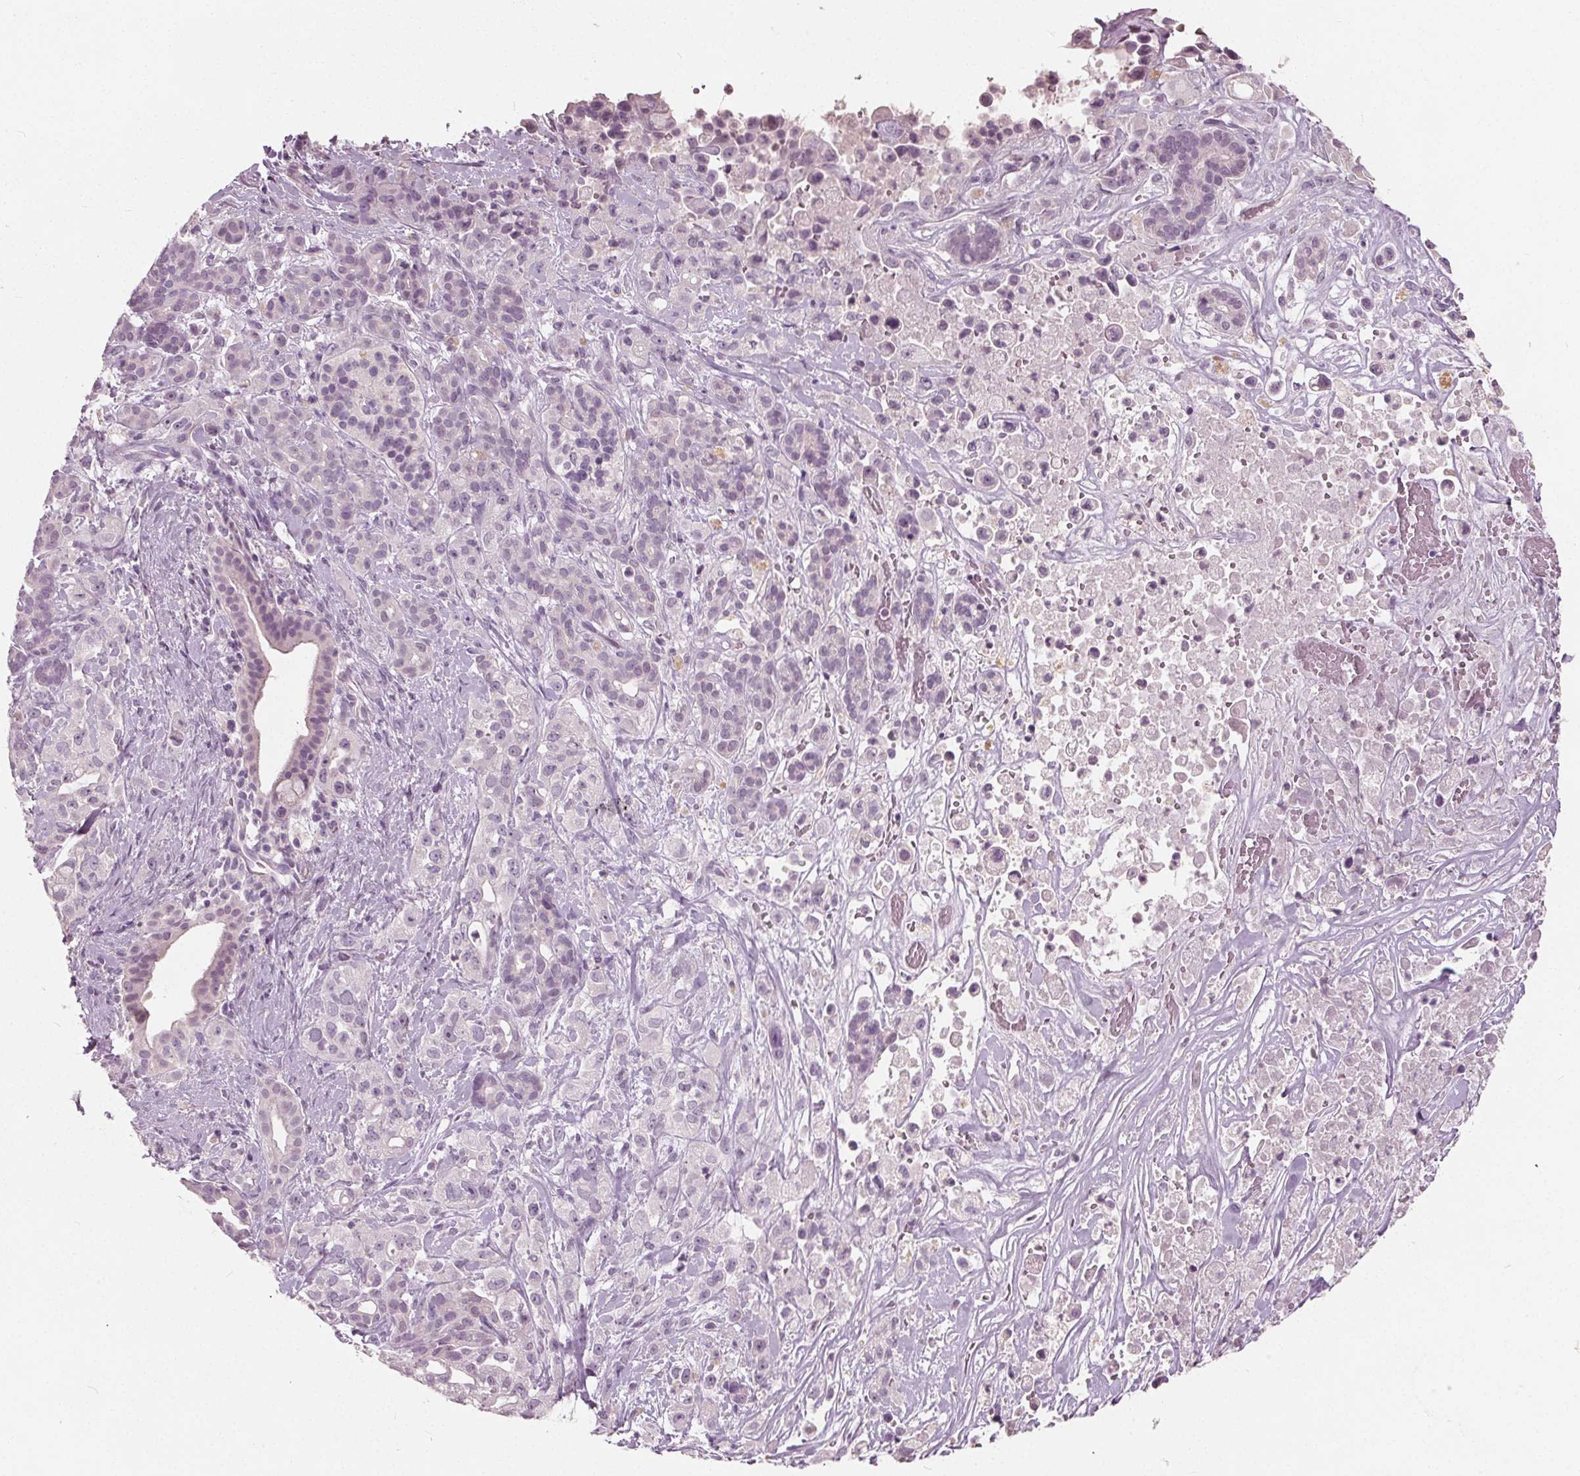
{"staining": {"intensity": "negative", "quantity": "none", "location": "none"}, "tissue": "pancreatic cancer", "cell_type": "Tumor cells", "image_type": "cancer", "snomed": [{"axis": "morphology", "description": "Adenocarcinoma, NOS"}, {"axis": "topography", "description": "Pancreas"}], "caption": "Immunohistochemical staining of adenocarcinoma (pancreatic) shows no significant expression in tumor cells.", "gene": "TKFC", "patient": {"sex": "male", "age": 44}}